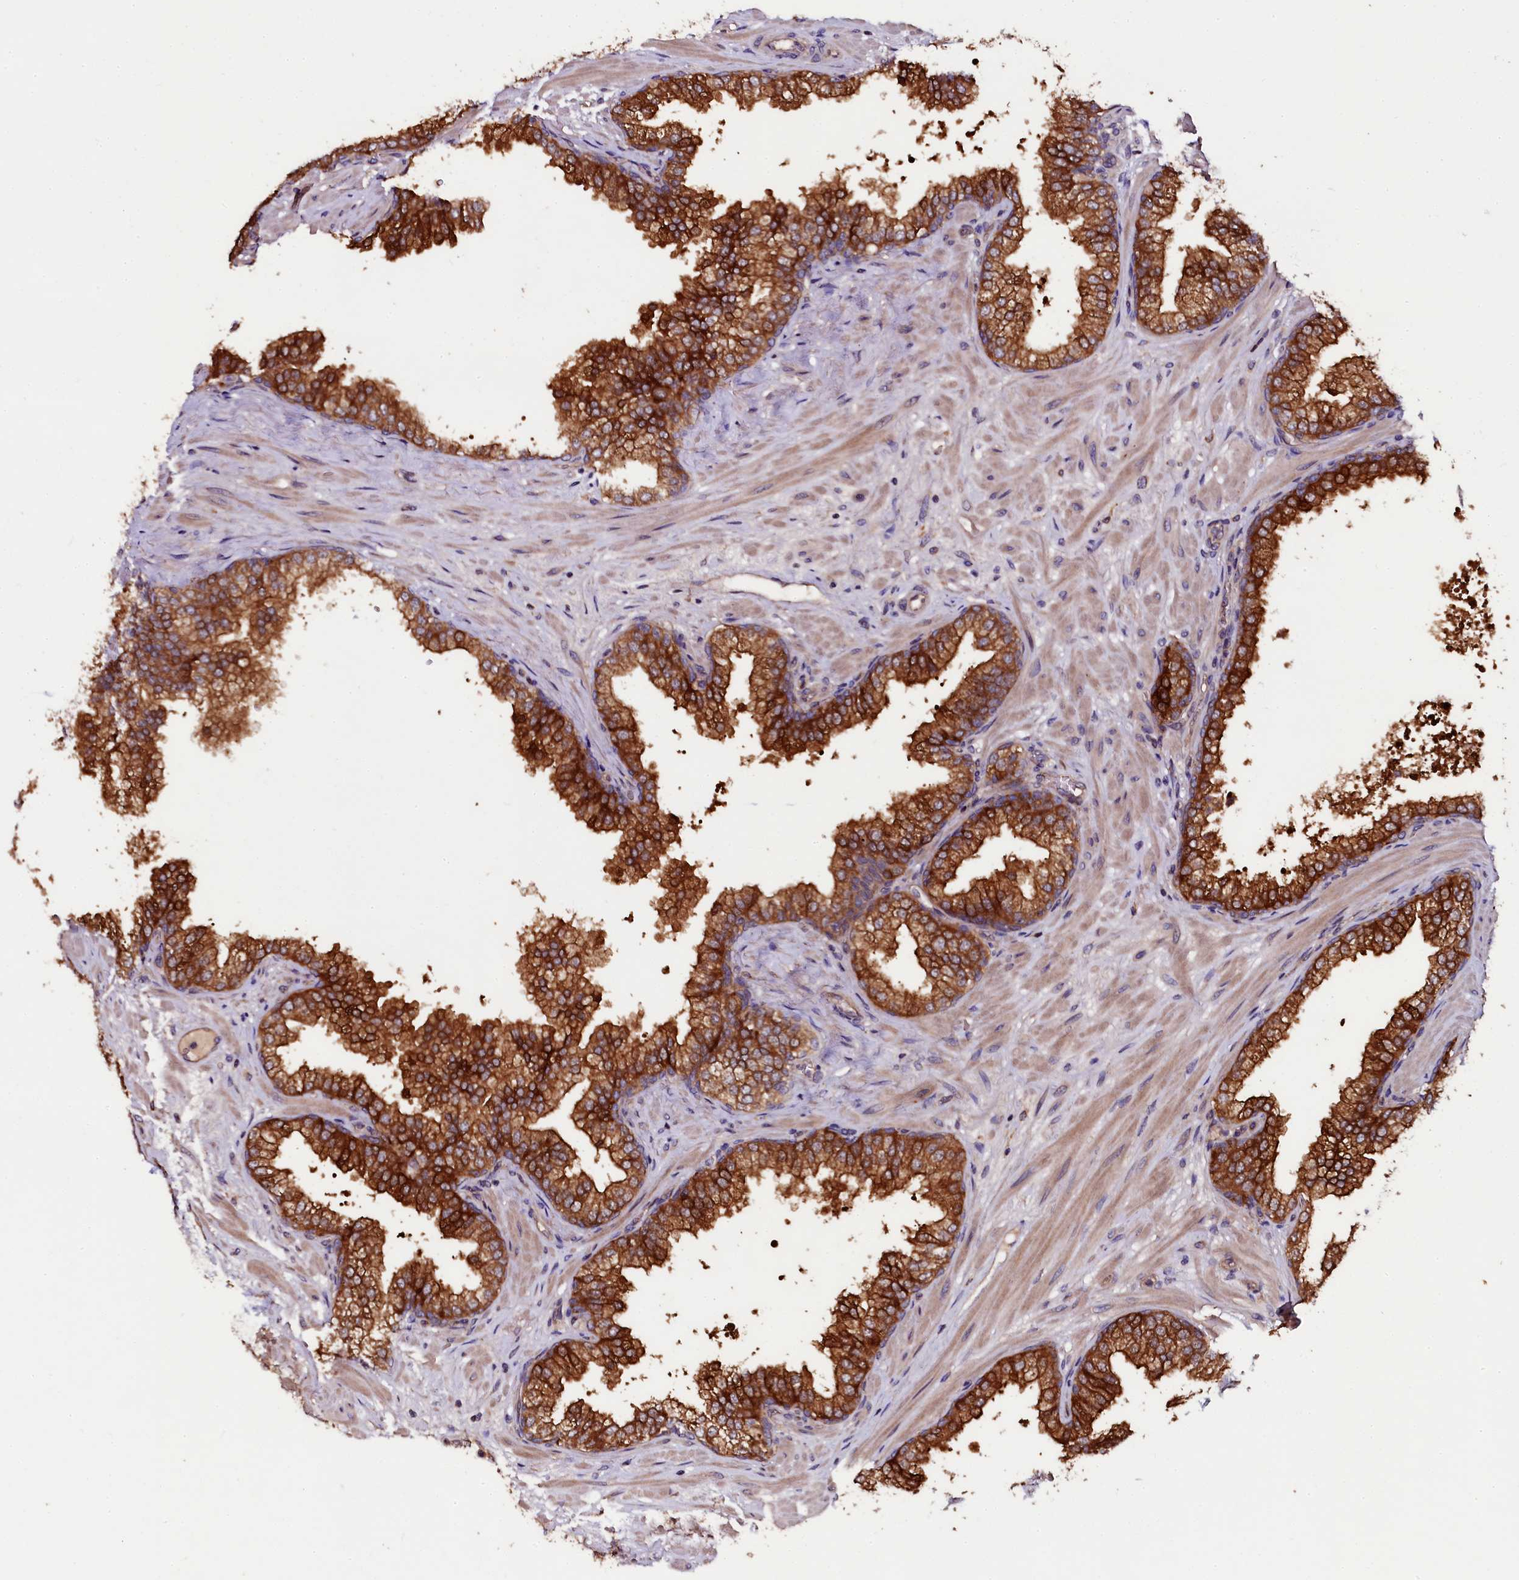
{"staining": {"intensity": "strong", "quantity": ">75%", "location": "cytoplasmic/membranous"}, "tissue": "prostate", "cell_type": "Glandular cells", "image_type": "normal", "snomed": [{"axis": "morphology", "description": "Normal tissue, NOS"}, {"axis": "topography", "description": "Prostate"}], "caption": "A high amount of strong cytoplasmic/membranous staining is seen in approximately >75% of glandular cells in normal prostate.", "gene": "APPL2", "patient": {"sex": "male", "age": 60}}